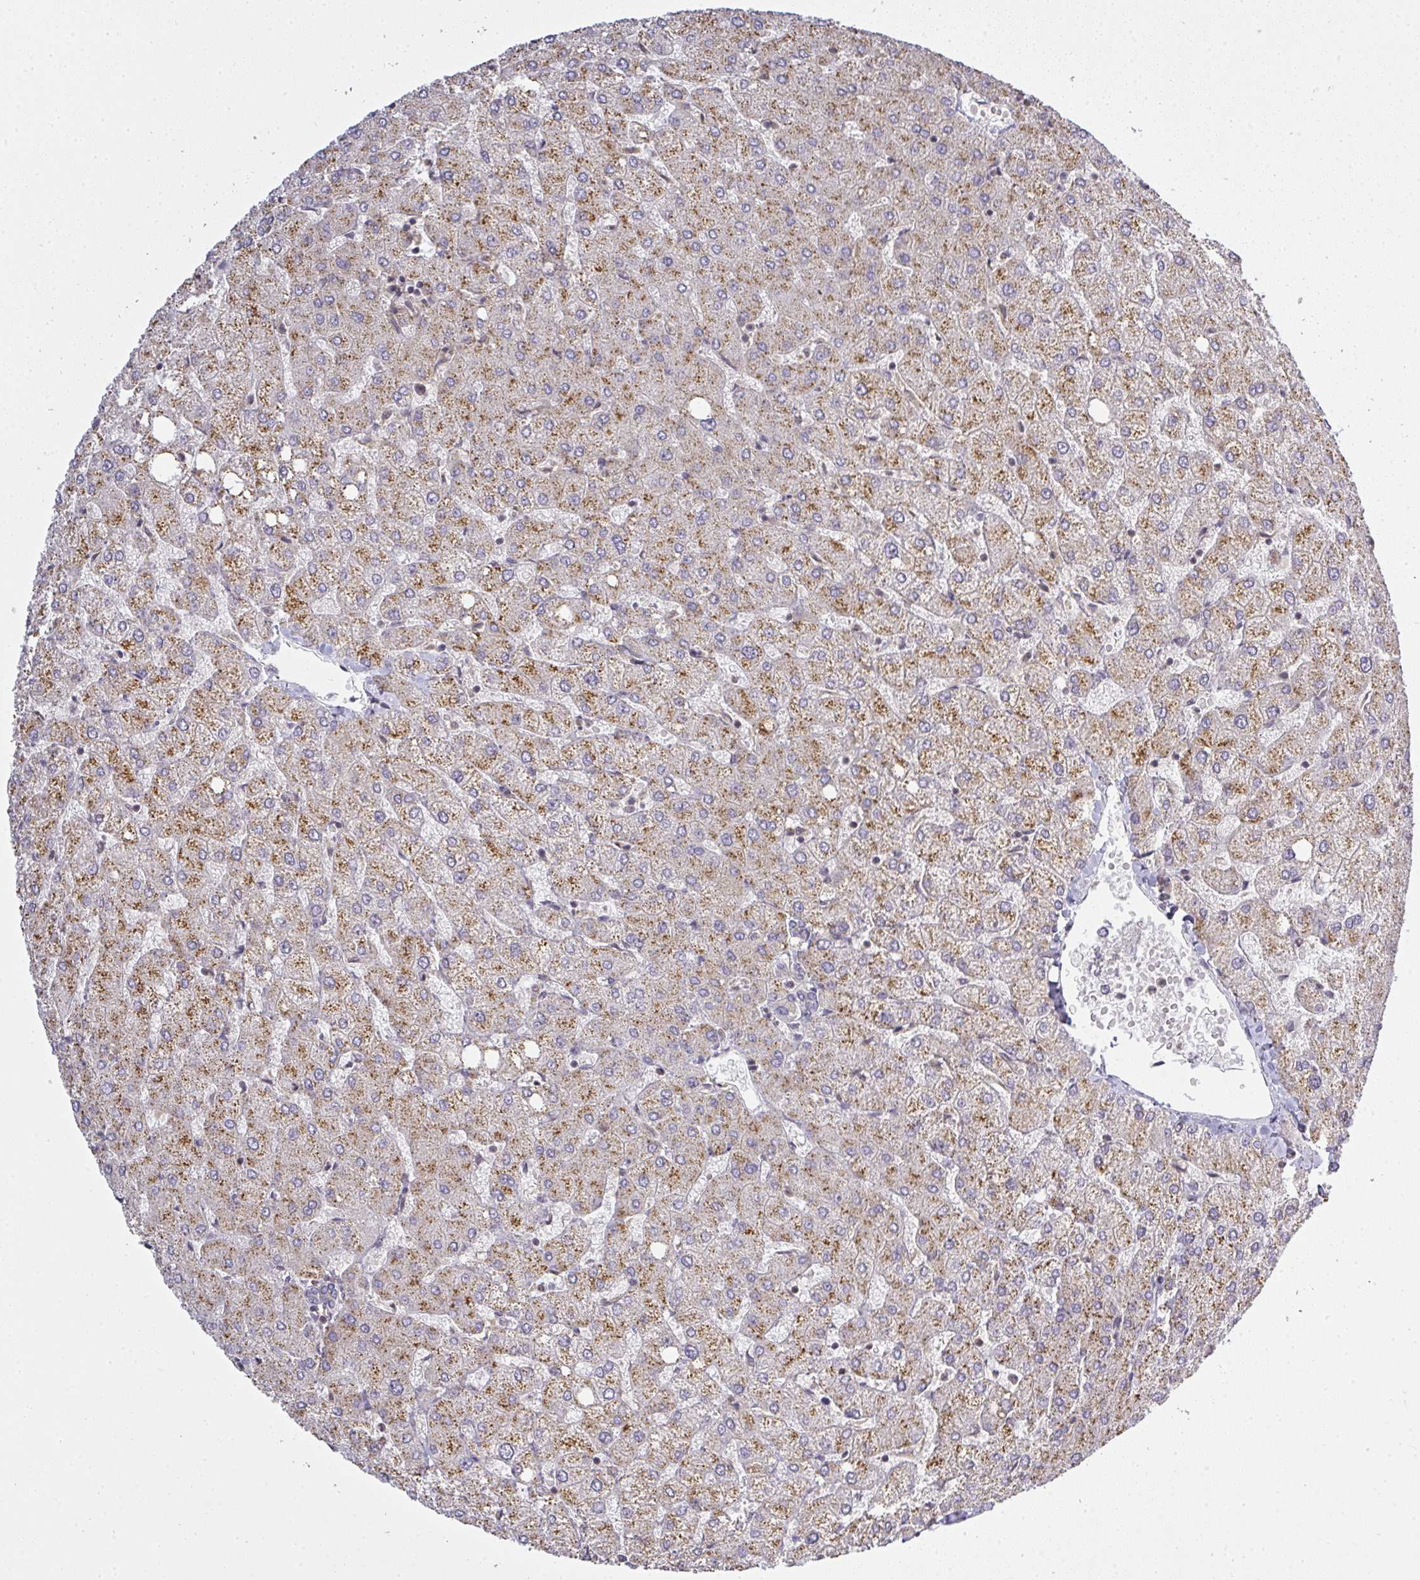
{"staining": {"intensity": "negative", "quantity": "none", "location": "none"}, "tissue": "liver", "cell_type": "Cholangiocytes", "image_type": "normal", "snomed": [{"axis": "morphology", "description": "Normal tissue, NOS"}, {"axis": "topography", "description": "Liver"}], "caption": "The image displays no staining of cholangiocytes in benign liver.", "gene": "GSDMB", "patient": {"sex": "female", "age": 54}}